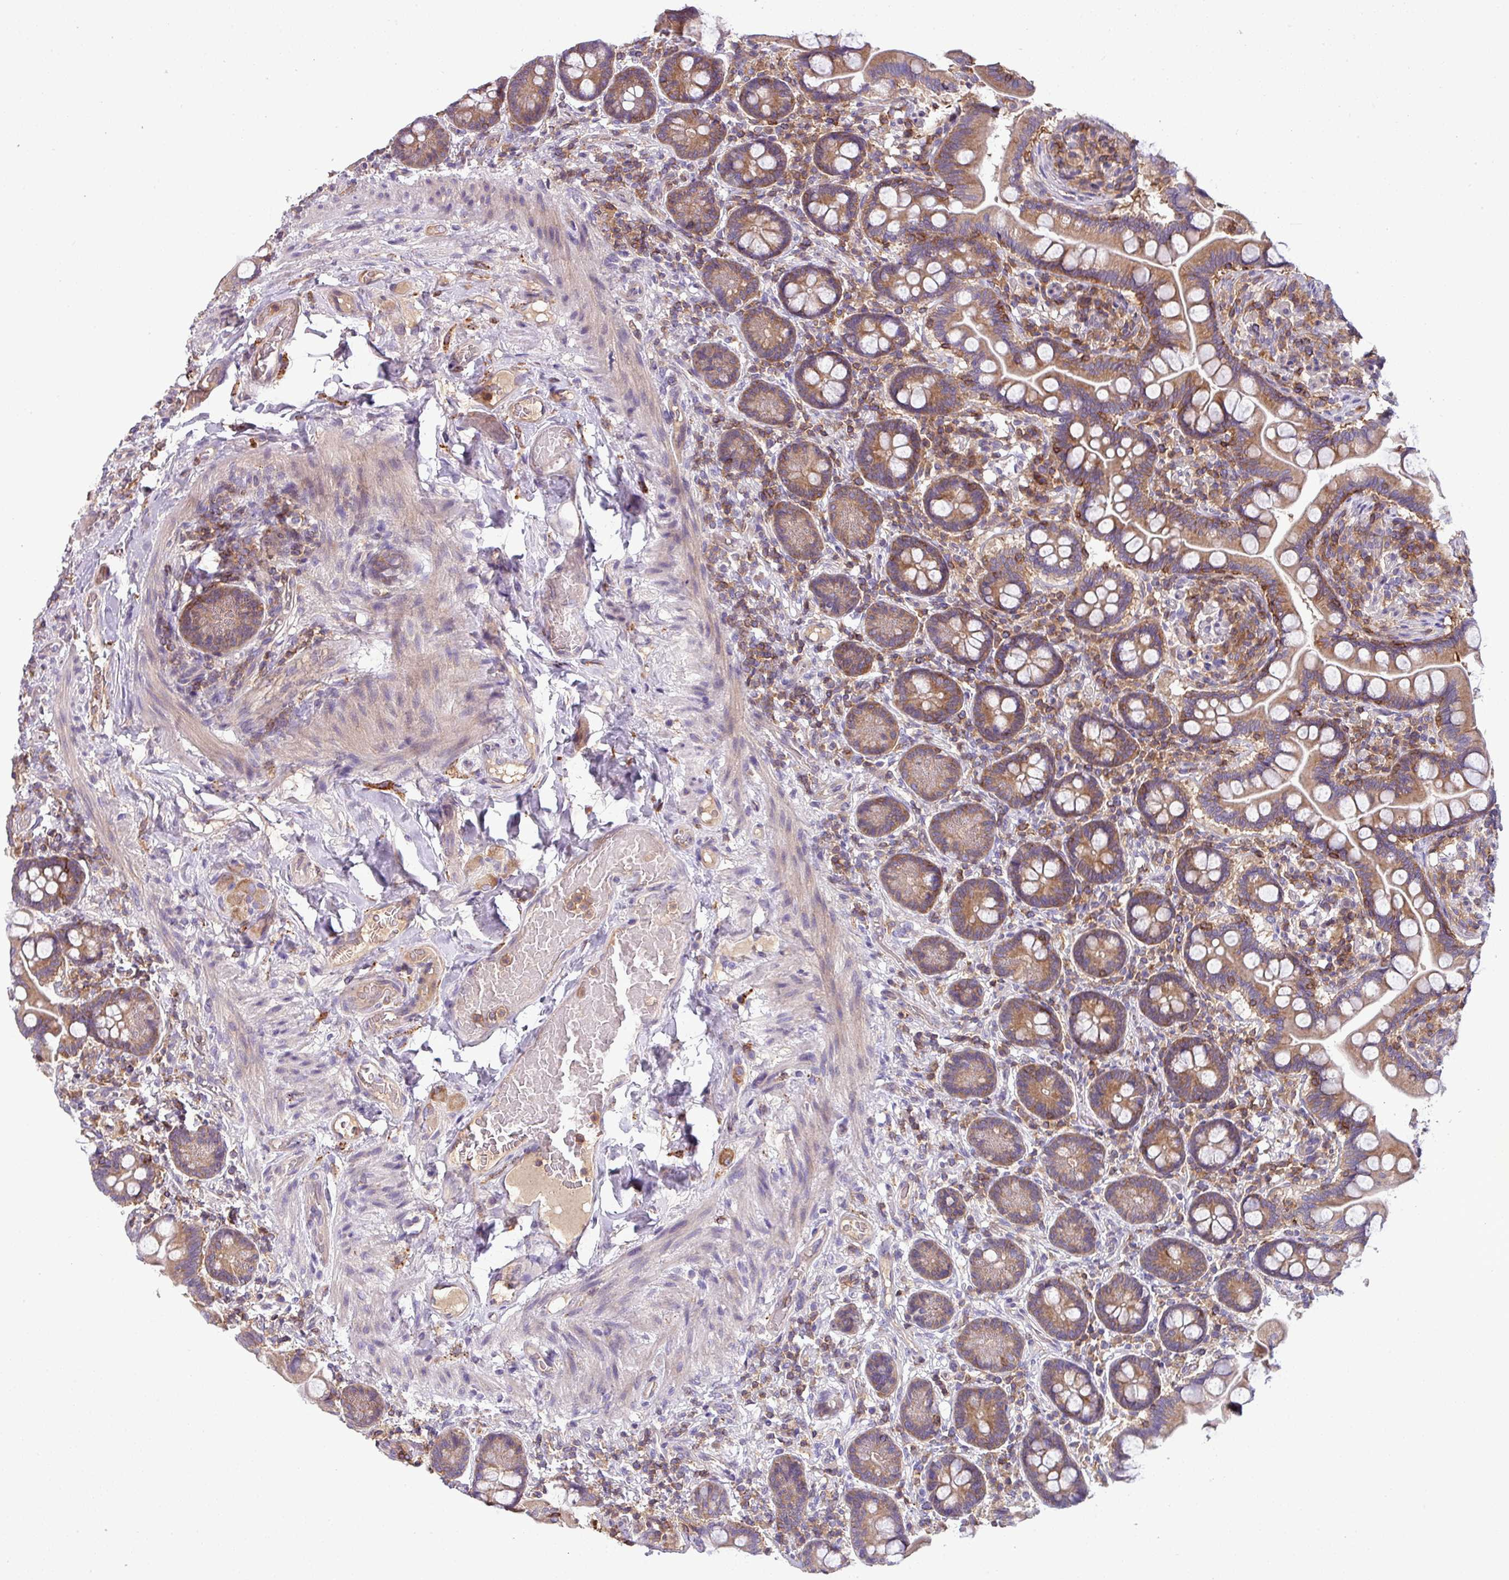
{"staining": {"intensity": "moderate", "quantity": ">75%", "location": "cytoplasmic/membranous"}, "tissue": "small intestine", "cell_type": "Glandular cells", "image_type": "normal", "snomed": [{"axis": "morphology", "description": "Normal tissue, NOS"}, {"axis": "topography", "description": "Small intestine"}], "caption": "Glandular cells show medium levels of moderate cytoplasmic/membranous positivity in about >75% of cells in benign small intestine.", "gene": "LRRC74B", "patient": {"sex": "female", "age": 64}}